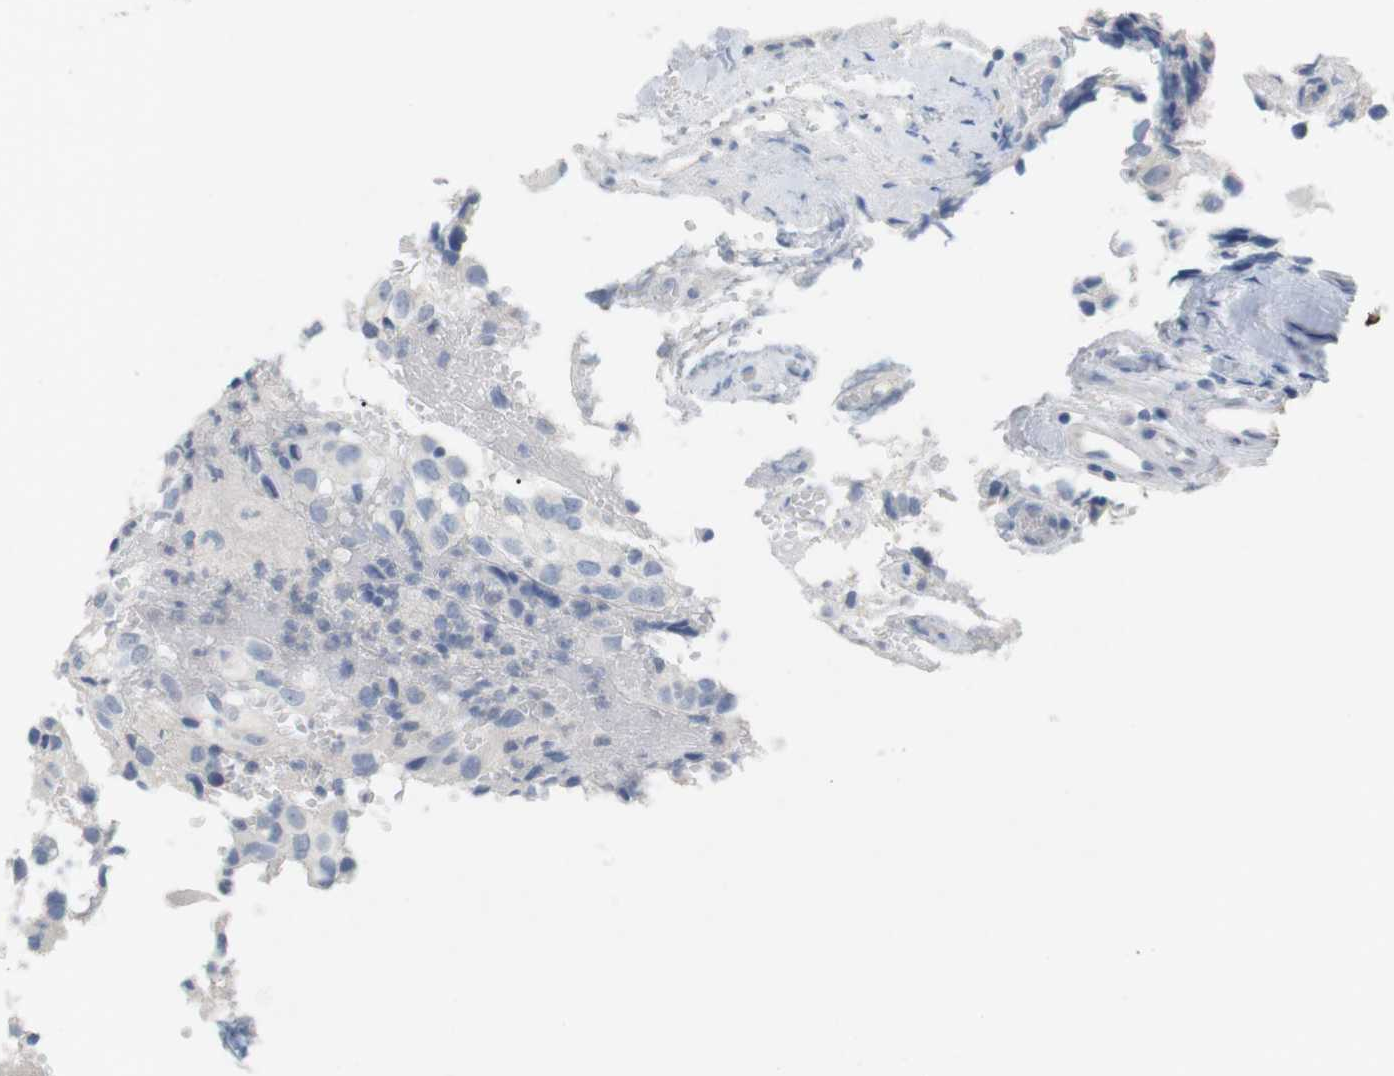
{"staining": {"intensity": "negative", "quantity": "none", "location": "none"}, "tissue": "glioma", "cell_type": "Tumor cells", "image_type": "cancer", "snomed": [{"axis": "morphology", "description": "Glioma, malignant, High grade"}, {"axis": "topography", "description": "Brain"}], "caption": "Immunohistochemistry (IHC) of glioma exhibits no positivity in tumor cells.", "gene": "HBG2", "patient": {"sex": "male", "age": 32}}